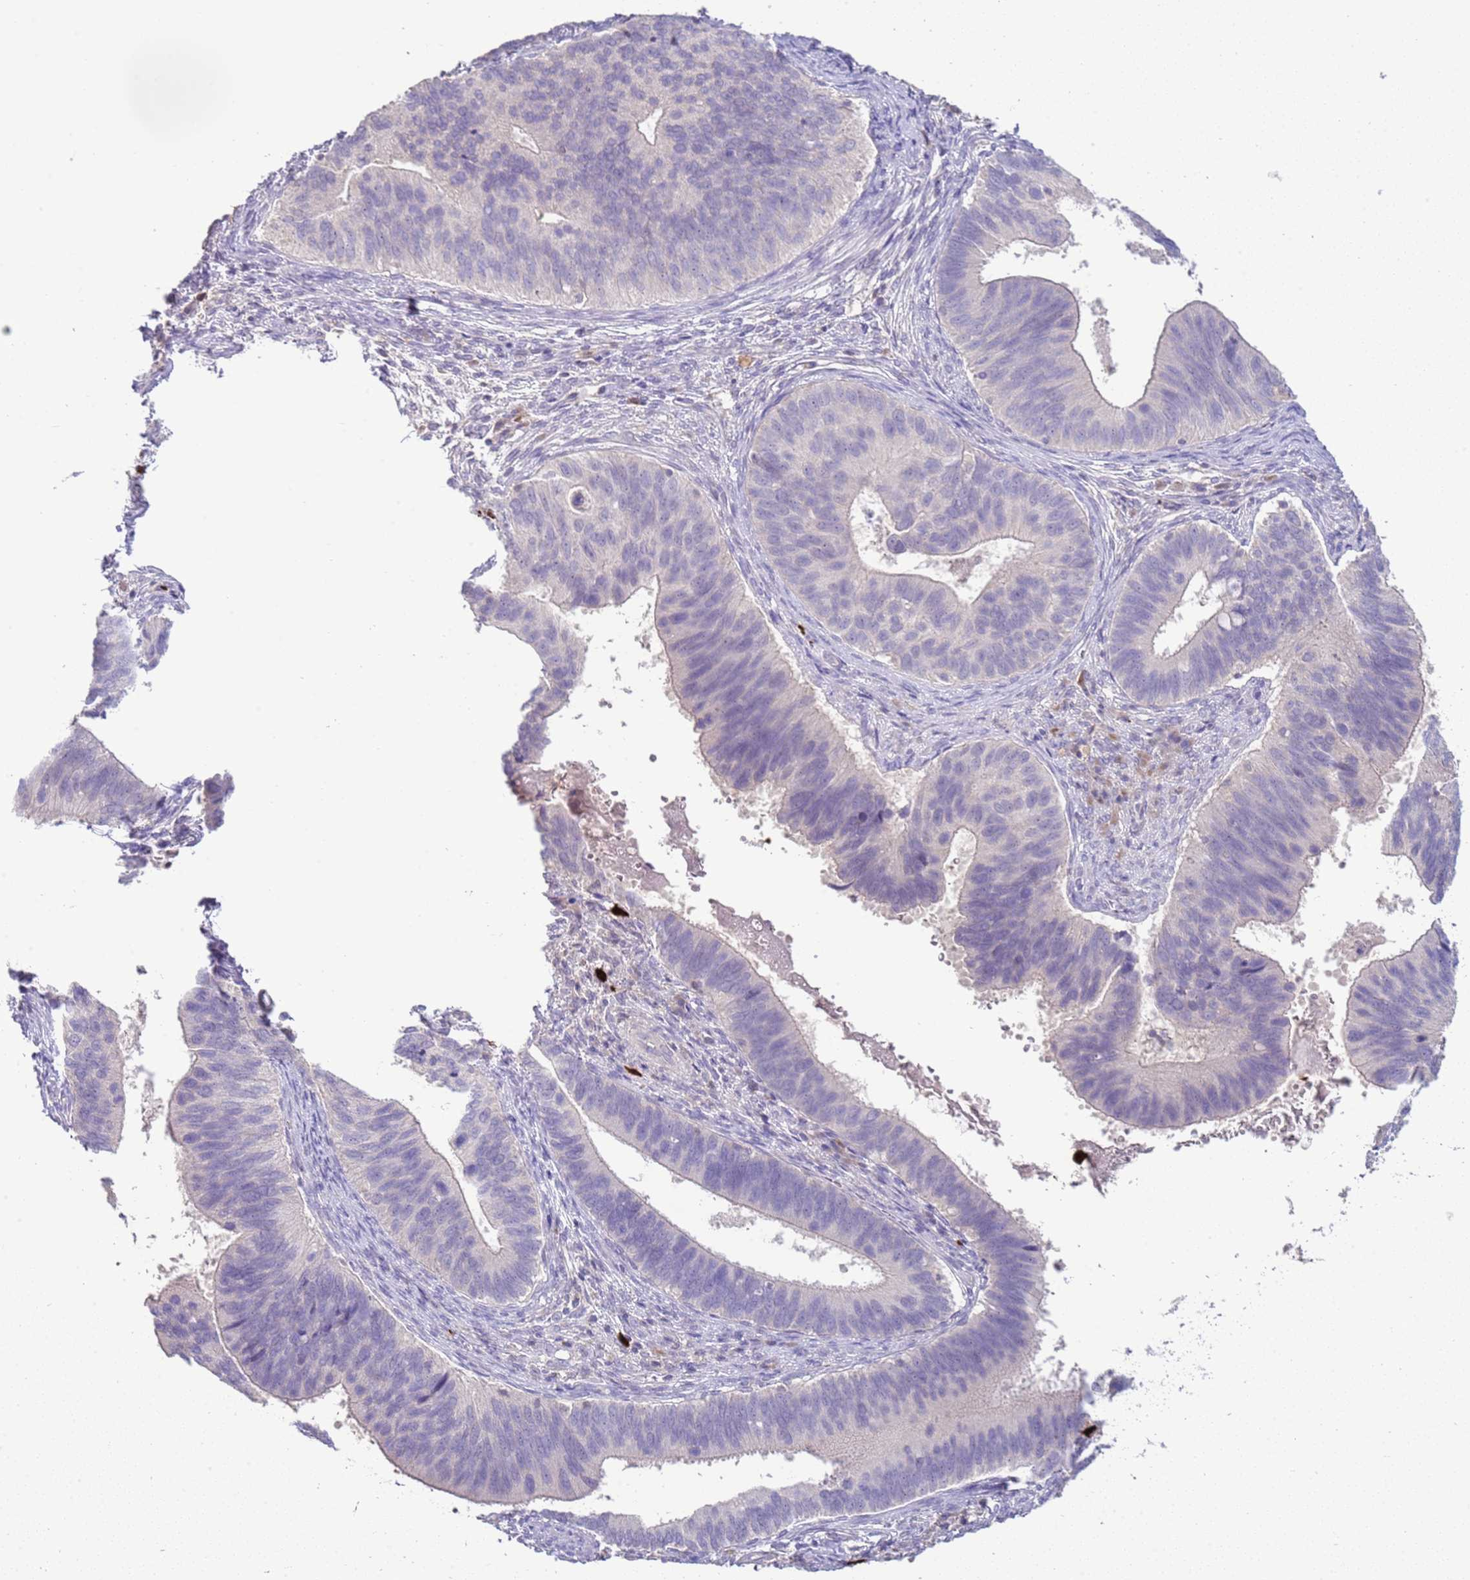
{"staining": {"intensity": "negative", "quantity": "none", "location": "none"}, "tissue": "cervical cancer", "cell_type": "Tumor cells", "image_type": "cancer", "snomed": [{"axis": "morphology", "description": "Adenocarcinoma, NOS"}, {"axis": "topography", "description": "Cervix"}], "caption": "The immunohistochemistry photomicrograph has no significant expression in tumor cells of cervical cancer tissue.", "gene": "IL2RG", "patient": {"sex": "female", "age": 42}}